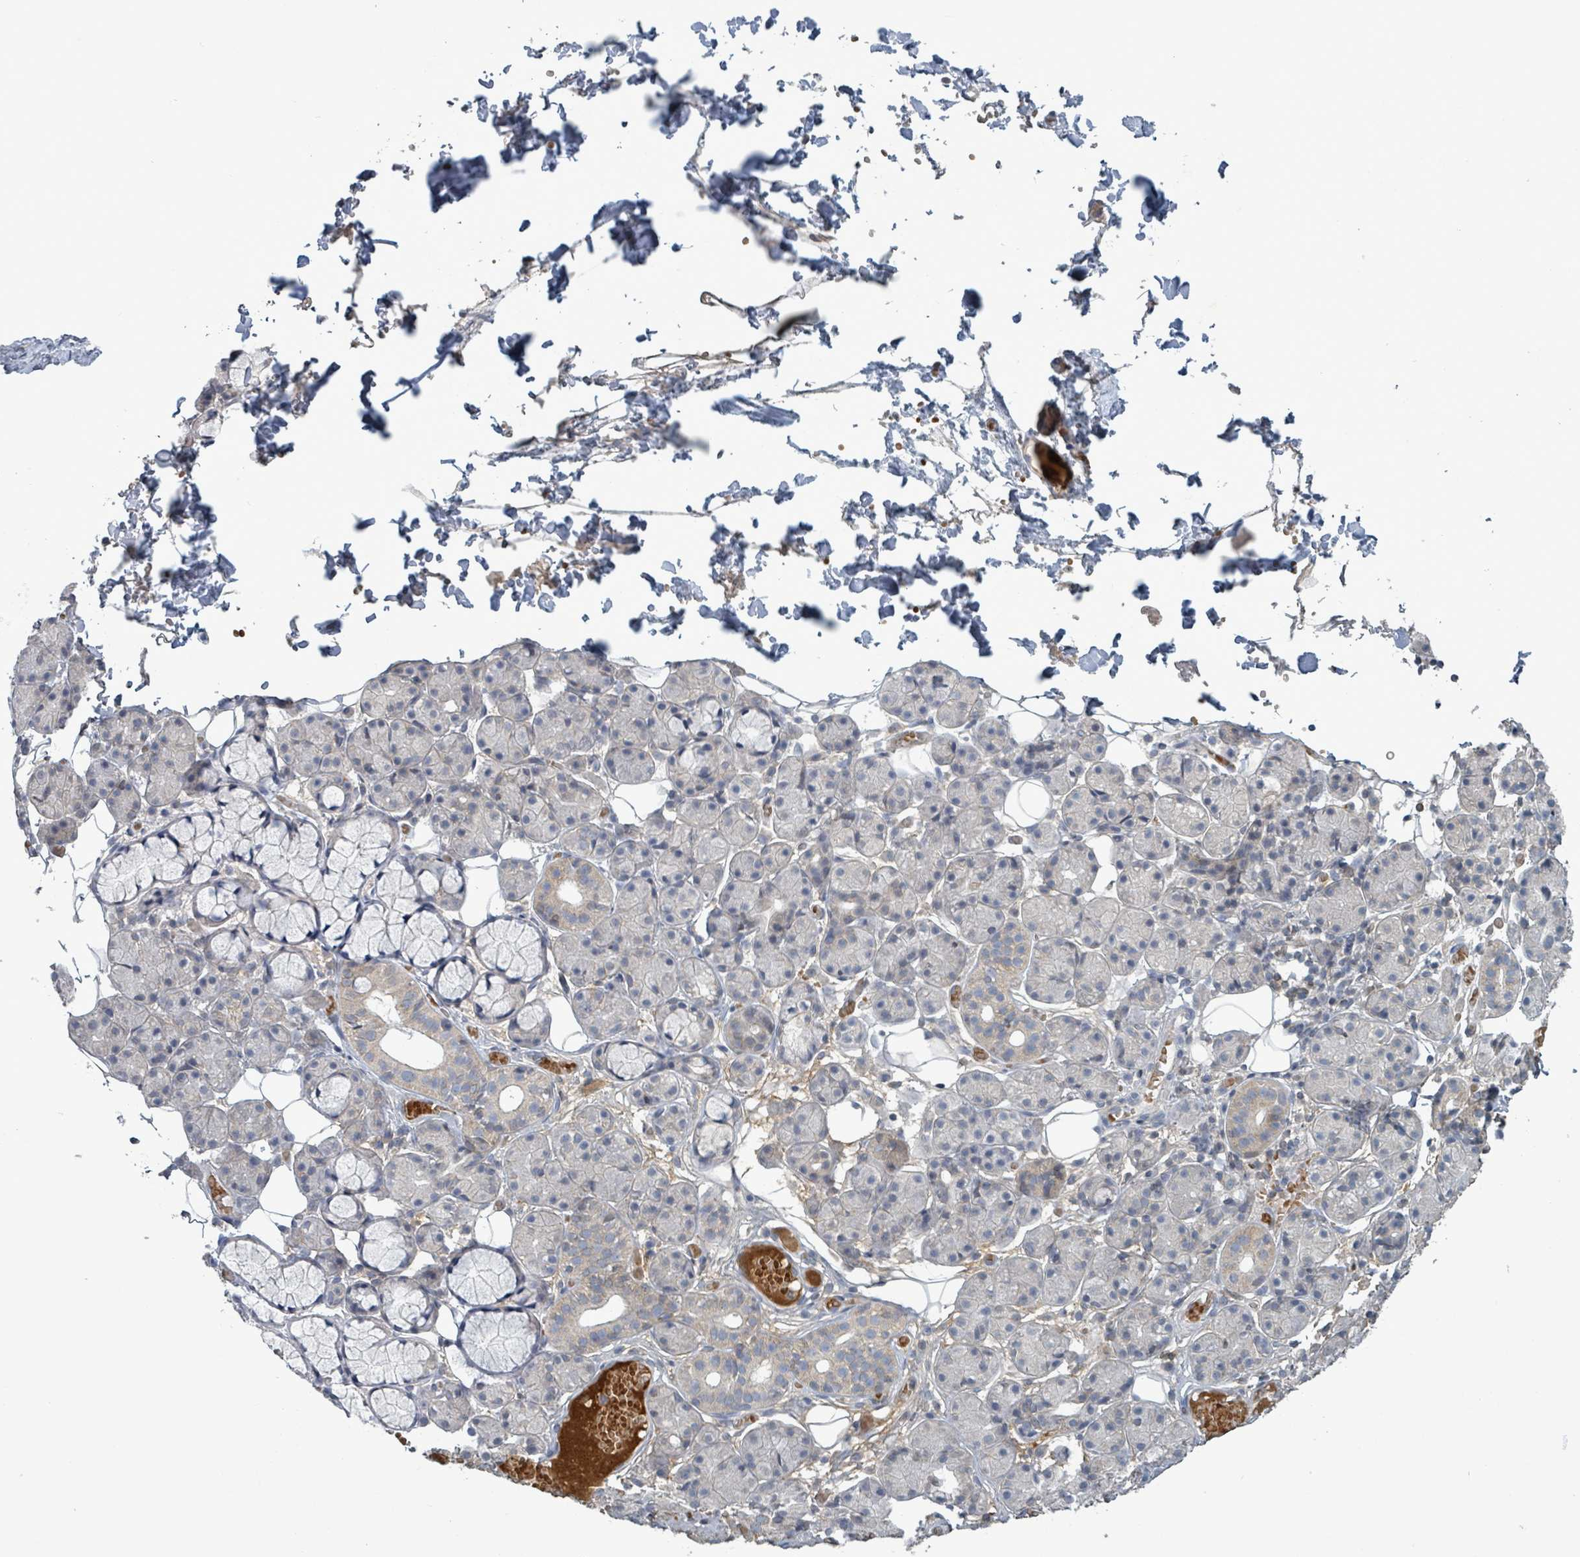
{"staining": {"intensity": "moderate", "quantity": "<25%", "location": "cytoplasmic/membranous"}, "tissue": "salivary gland", "cell_type": "Glandular cells", "image_type": "normal", "snomed": [{"axis": "morphology", "description": "Normal tissue, NOS"}, {"axis": "topography", "description": "Salivary gland"}], "caption": "An image of human salivary gland stained for a protein exhibits moderate cytoplasmic/membranous brown staining in glandular cells.", "gene": "GRM8", "patient": {"sex": "male", "age": 63}}